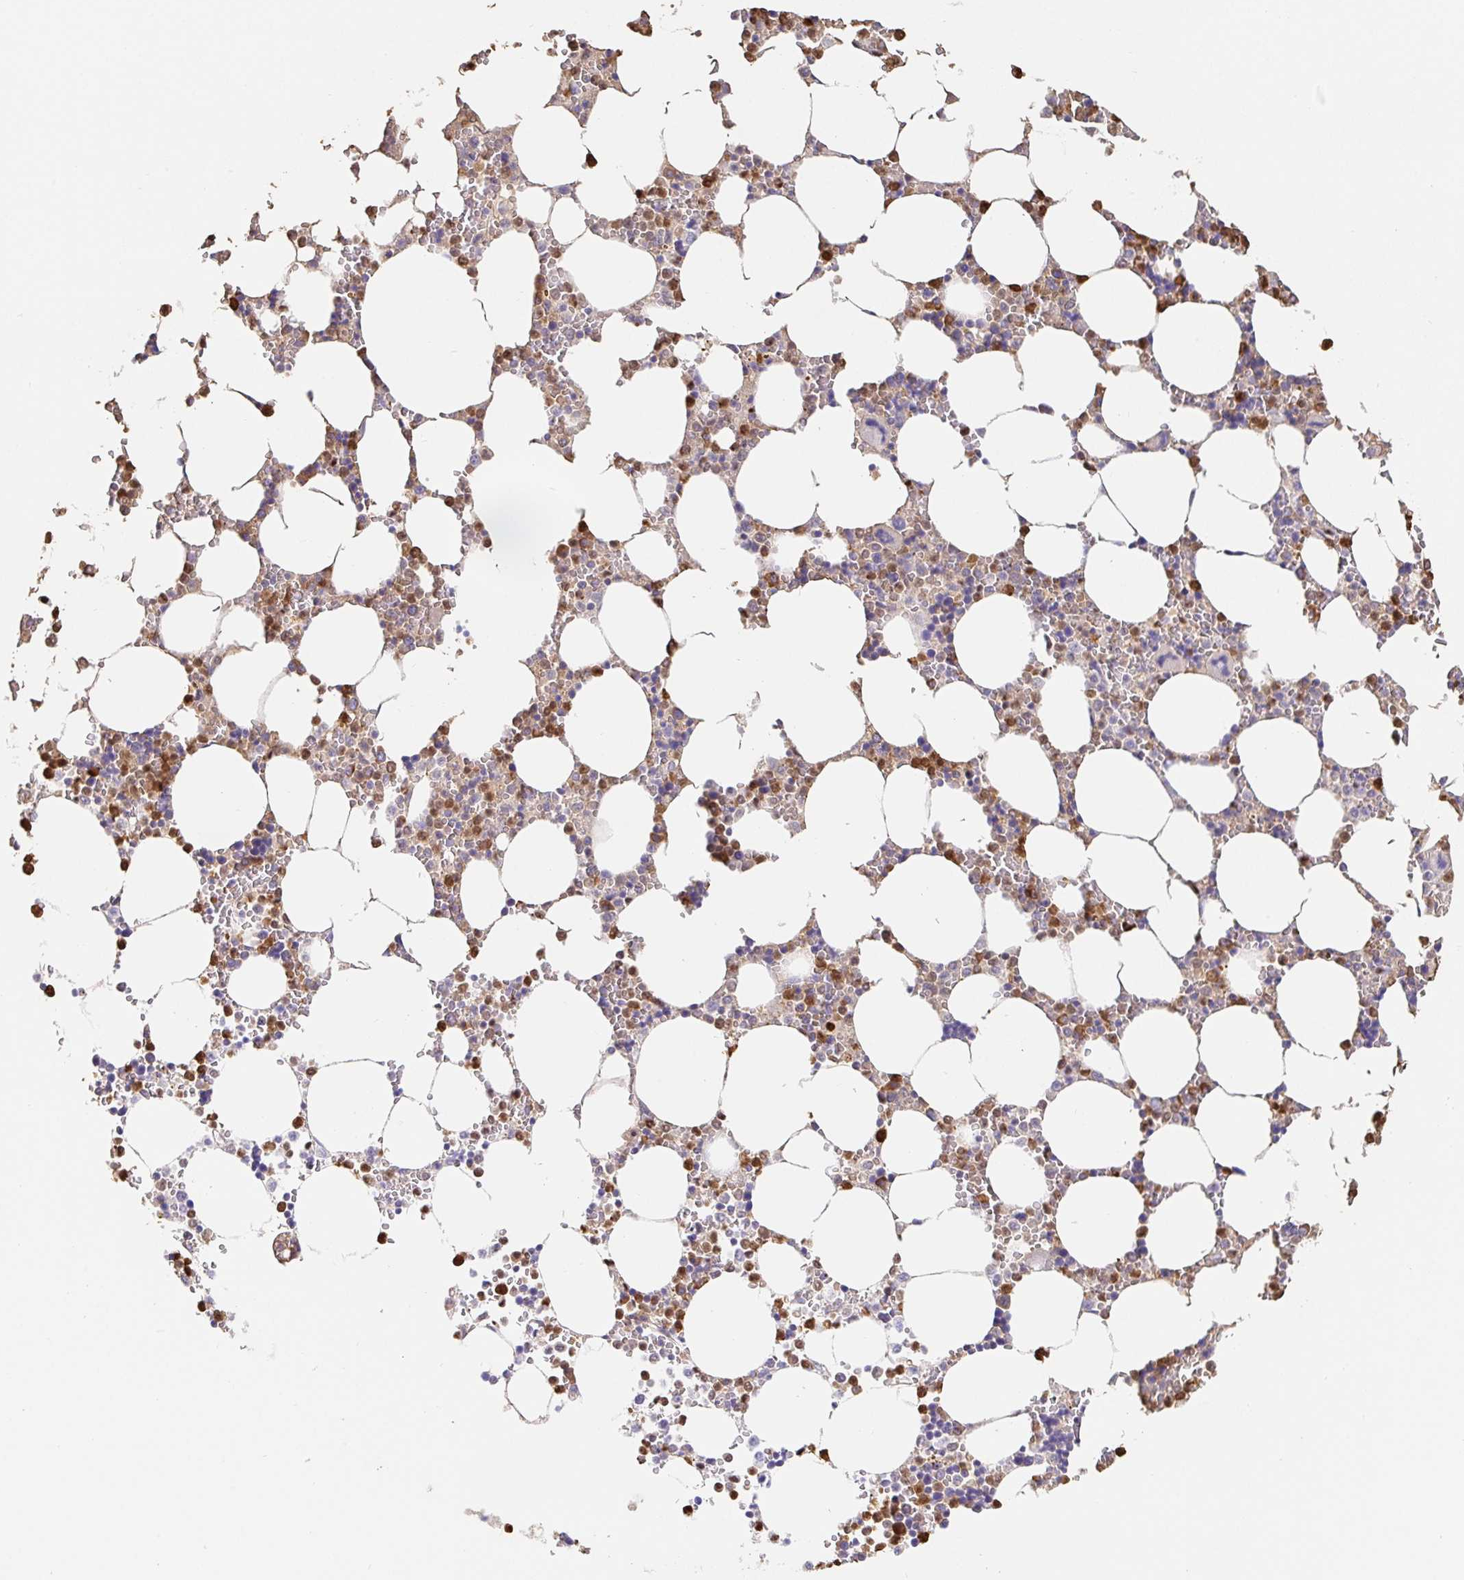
{"staining": {"intensity": "strong", "quantity": "25%-75%", "location": "cytoplasmic/membranous"}, "tissue": "bone marrow", "cell_type": "Hematopoietic cells", "image_type": "normal", "snomed": [{"axis": "morphology", "description": "Normal tissue, NOS"}, {"axis": "topography", "description": "Bone marrow"}], "caption": "A high-resolution micrograph shows immunohistochemistry staining of normal bone marrow, which displays strong cytoplasmic/membranous staining in about 25%-75% of hematopoietic cells. Using DAB (brown) and hematoxylin (blue) stains, captured at high magnification using brightfield microscopy.", "gene": "PDPK1", "patient": {"sex": "male", "age": 64}}